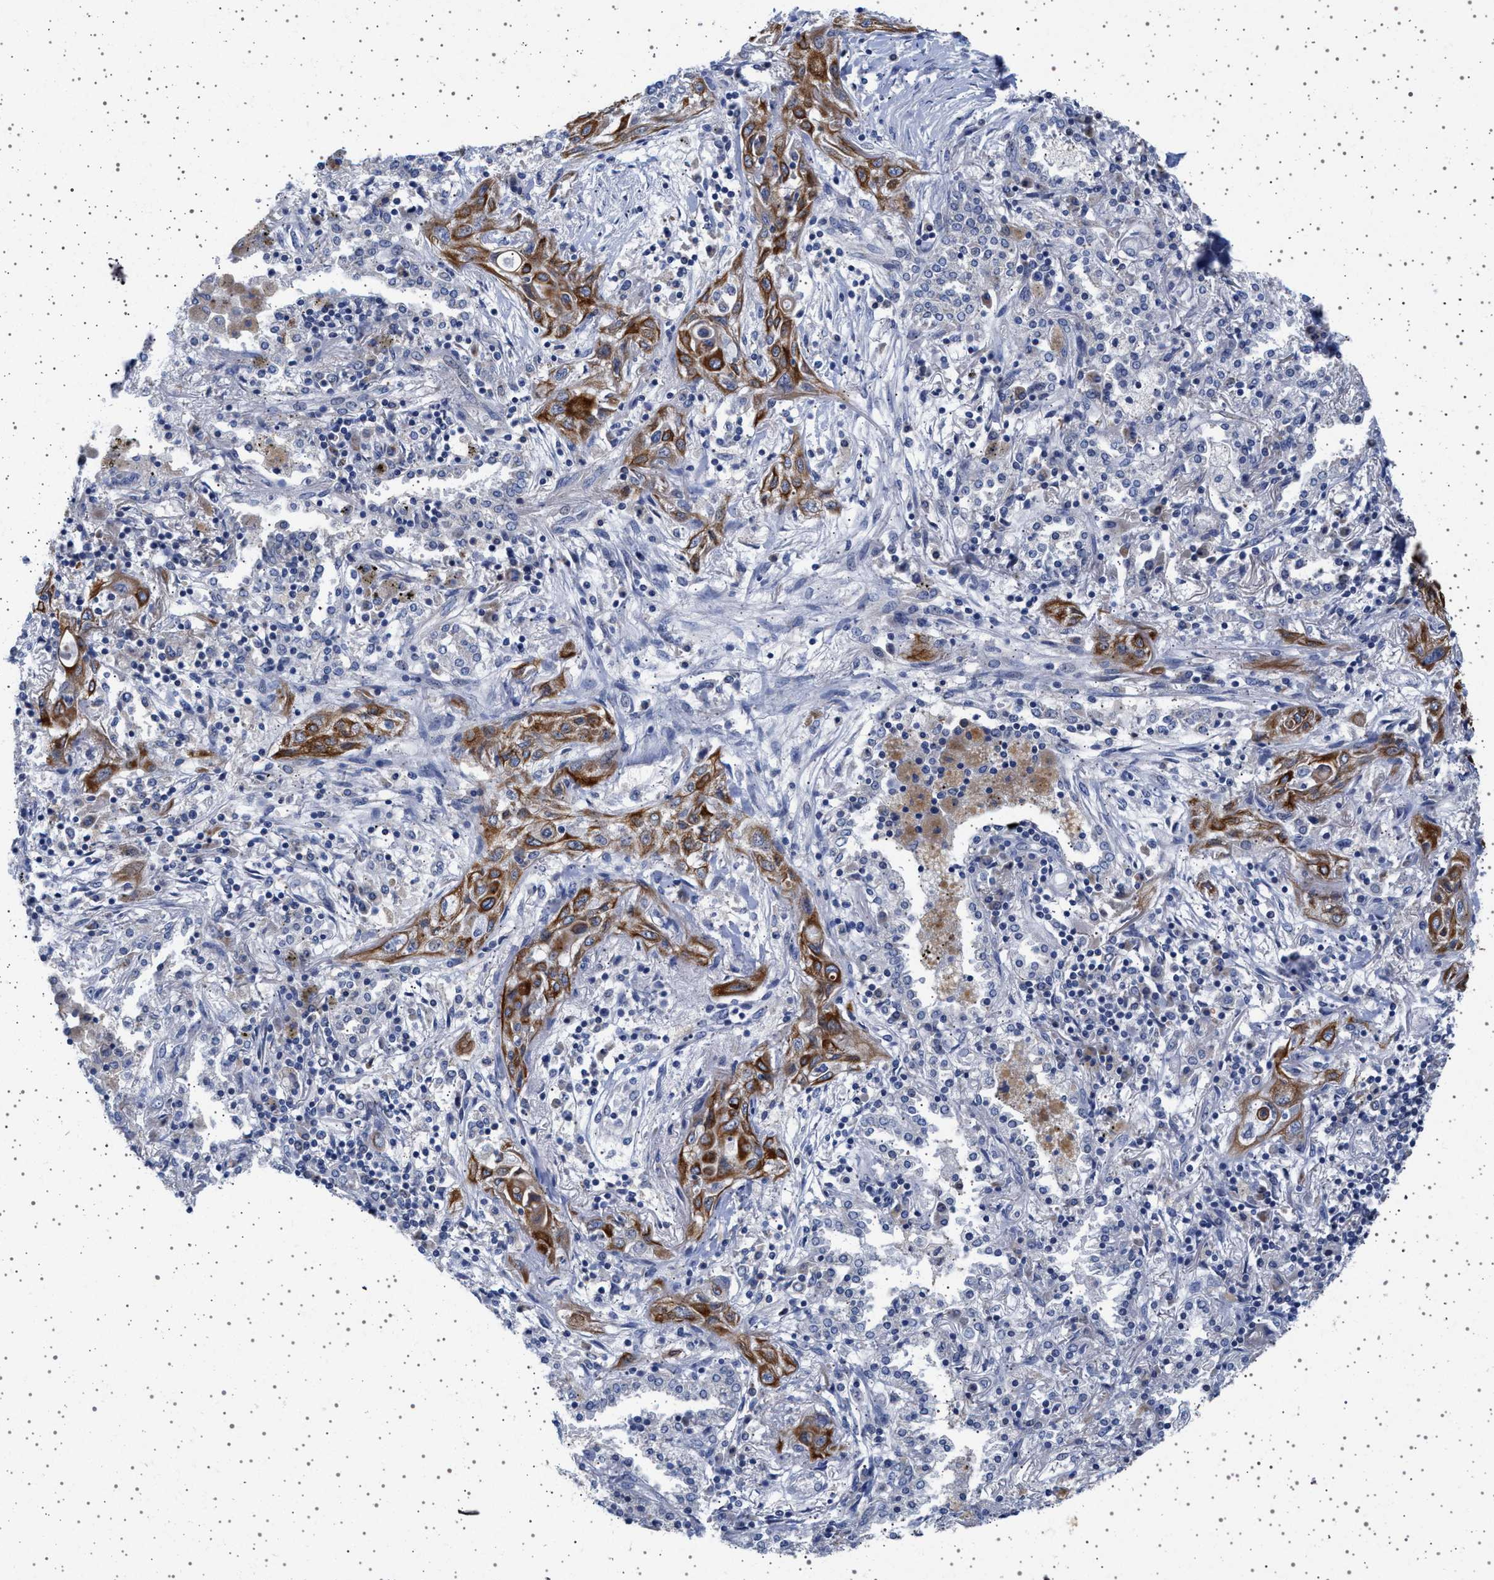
{"staining": {"intensity": "moderate", "quantity": ">75%", "location": "cytoplasmic/membranous"}, "tissue": "lung cancer", "cell_type": "Tumor cells", "image_type": "cancer", "snomed": [{"axis": "morphology", "description": "Squamous cell carcinoma, NOS"}, {"axis": "topography", "description": "Lung"}], "caption": "Immunohistochemical staining of squamous cell carcinoma (lung) displays moderate cytoplasmic/membranous protein staining in about >75% of tumor cells.", "gene": "TRMT10B", "patient": {"sex": "female", "age": 47}}